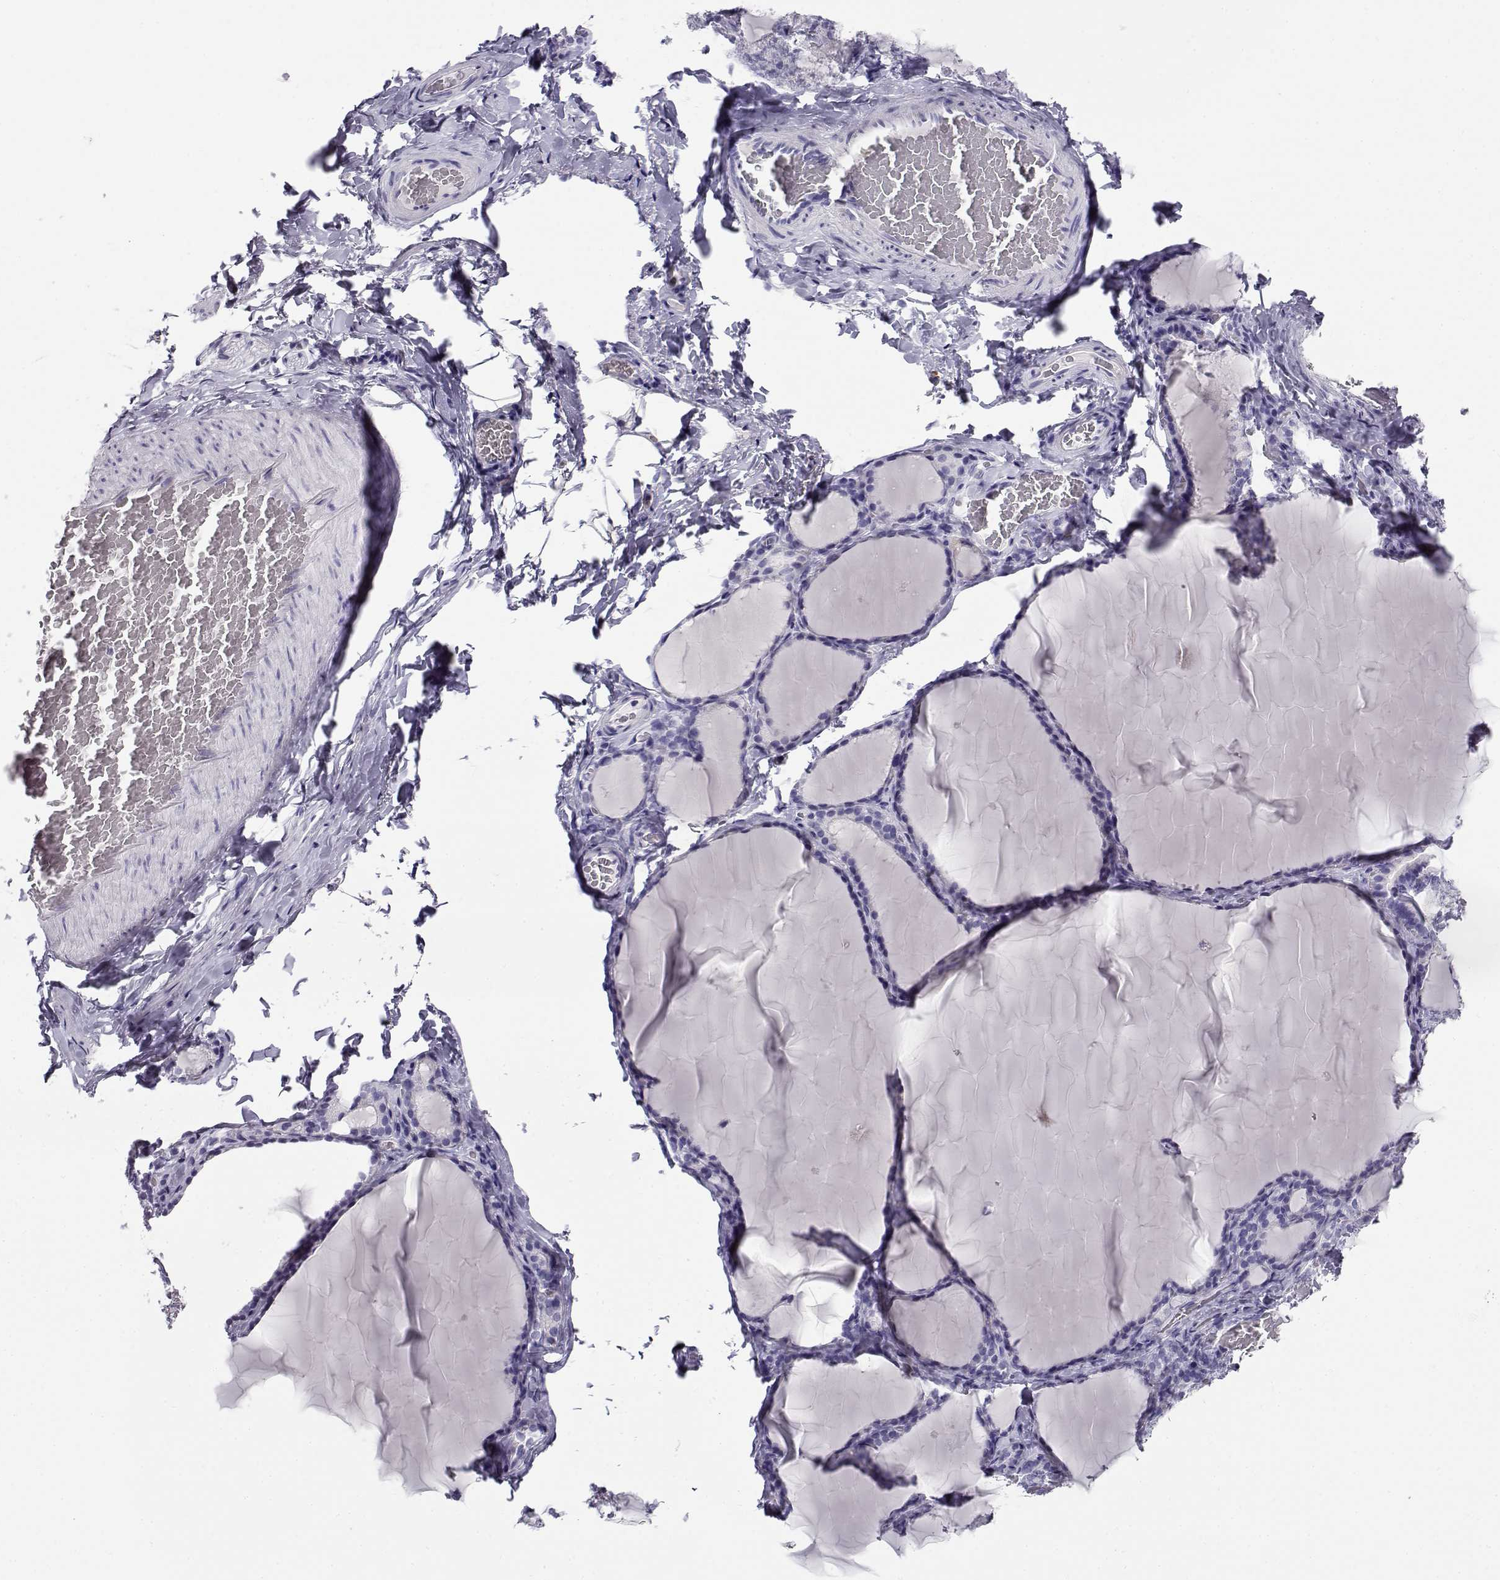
{"staining": {"intensity": "negative", "quantity": "none", "location": "none"}, "tissue": "thyroid gland", "cell_type": "Glandular cells", "image_type": "normal", "snomed": [{"axis": "morphology", "description": "Normal tissue, NOS"}, {"axis": "morphology", "description": "Hyperplasia, NOS"}, {"axis": "topography", "description": "Thyroid gland"}], "caption": "This image is of normal thyroid gland stained with immunohistochemistry (IHC) to label a protein in brown with the nuclei are counter-stained blue. There is no staining in glandular cells.", "gene": "CABS1", "patient": {"sex": "female", "age": 27}}